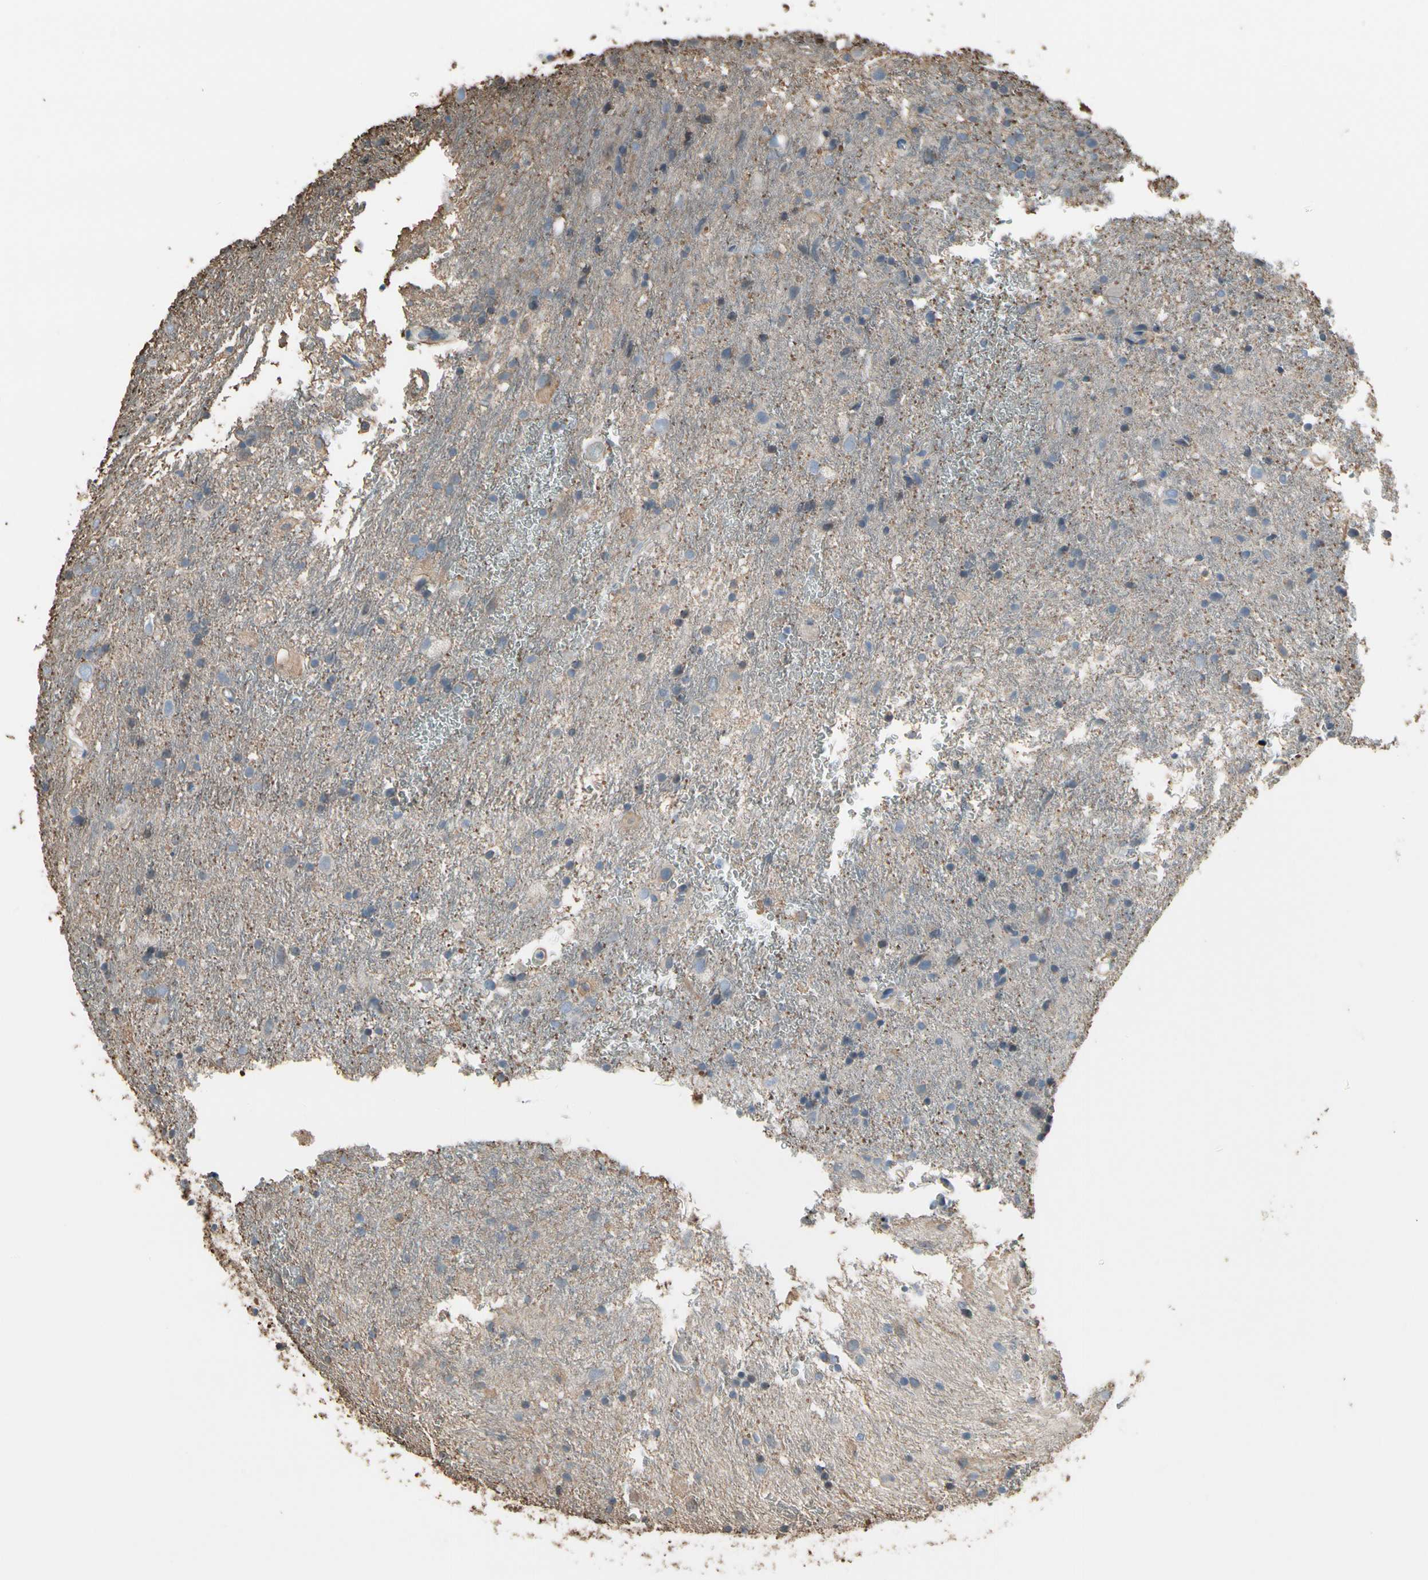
{"staining": {"intensity": "negative", "quantity": "none", "location": "none"}, "tissue": "glioma", "cell_type": "Tumor cells", "image_type": "cancer", "snomed": [{"axis": "morphology", "description": "Glioma, malignant, Low grade"}, {"axis": "topography", "description": "Brain"}], "caption": "Malignant glioma (low-grade) was stained to show a protein in brown. There is no significant positivity in tumor cells.", "gene": "PIGR", "patient": {"sex": "male", "age": 77}}